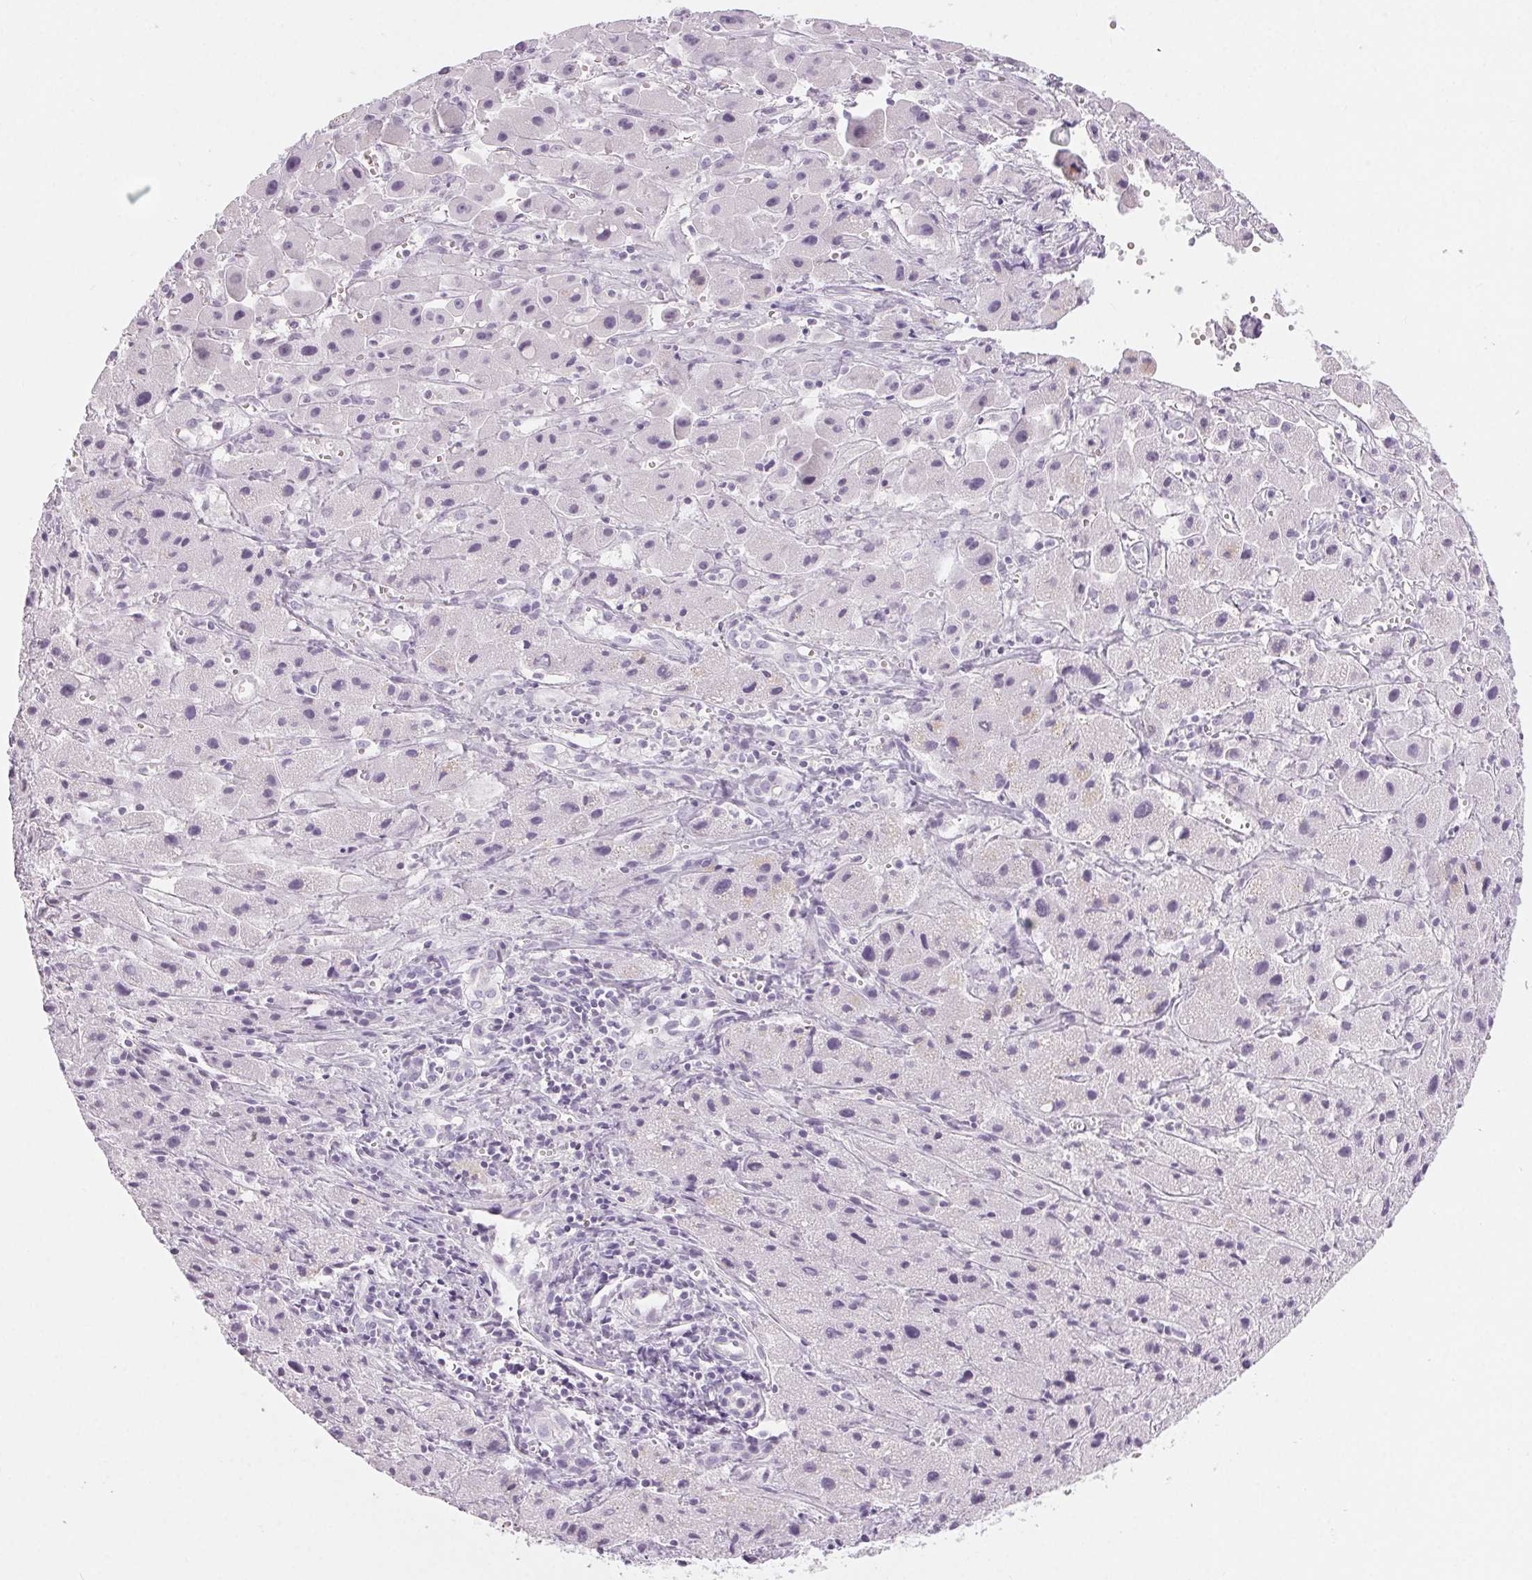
{"staining": {"intensity": "negative", "quantity": "none", "location": "none"}, "tissue": "liver cancer", "cell_type": "Tumor cells", "image_type": "cancer", "snomed": [{"axis": "morphology", "description": "Cholangiocarcinoma"}, {"axis": "topography", "description": "Liver"}], "caption": "A micrograph of human cholangiocarcinoma (liver) is negative for staining in tumor cells.", "gene": "LRP2", "patient": {"sex": "female", "age": 61}}